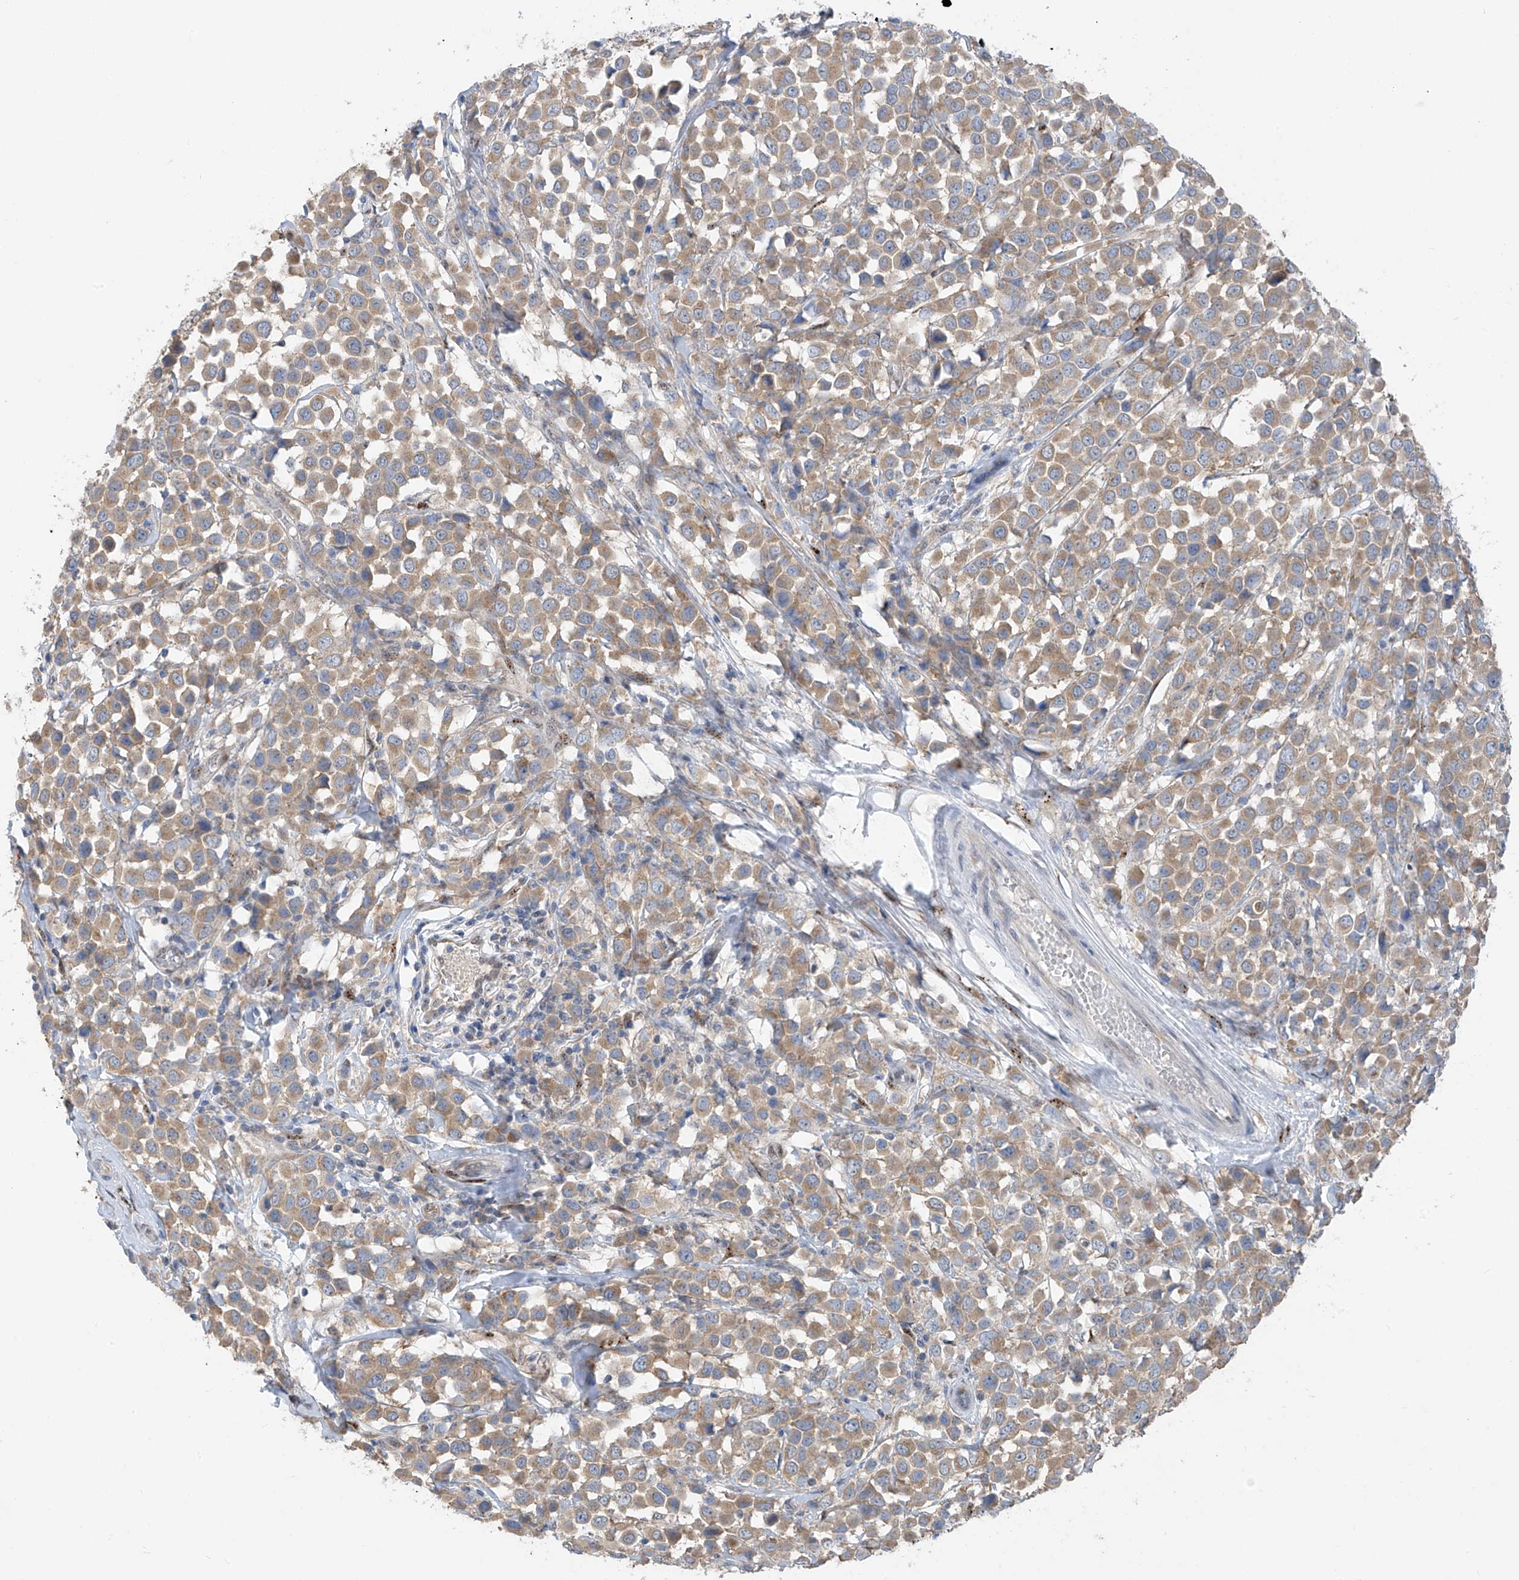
{"staining": {"intensity": "moderate", "quantity": ">75%", "location": "cytoplasmic/membranous"}, "tissue": "breast cancer", "cell_type": "Tumor cells", "image_type": "cancer", "snomed": [{"axis": "morphology", "description": "Duct carcinoma"}, {"axis": "topography", "description": "Breast"}], "caption": "Human breast cancer (infiltrating ductal carcinoma) stained for a protein (brown) shows moderate cytoplasmic/membranous positive staining in about >75% of tumor cells.", "gene": "RPL4", "patient": {"sex": "female", "age": 61}}